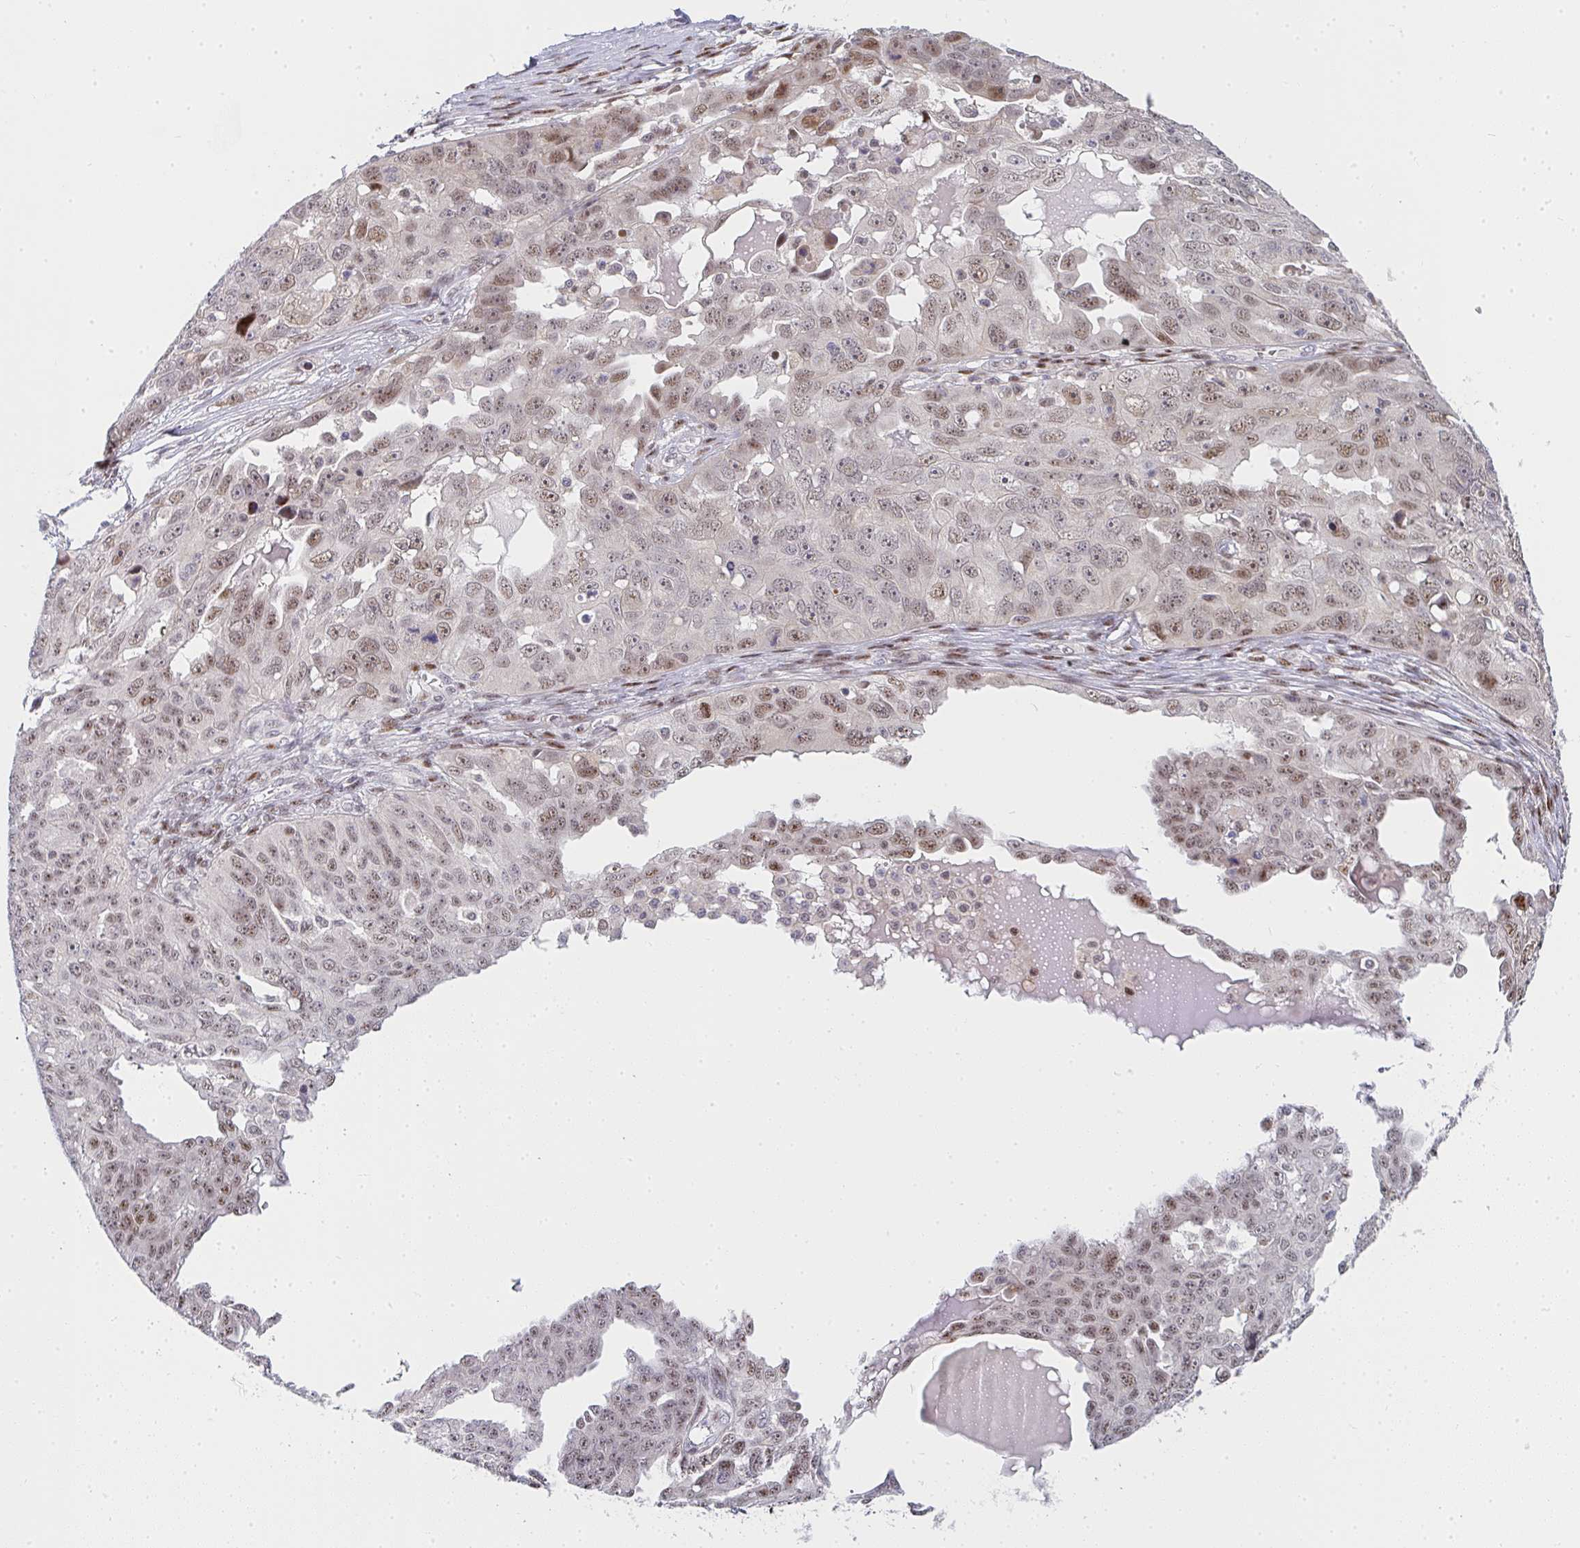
{"staining": {"intensity": "moderate", "quantity": ">75%", "location": "nuclear"}, "tissue": "ovarian cancer", "cell_type": "Tumor cells", "image_type": "cancer", "snomed": [{"axis": "morphology", "description": "Carcinoma, endometroid"}, {"axis": "topography", "description": "Ovary"}], "caption": "A medium amount of moderate nuclear positivity is present in approximately >75% of tumor cells in ovarian cancer tissue. The protein is stained brown, and the nuclei are stained in blue (DAB IHC with brightfield microscopy, high magnification).", "gene": "ZIC3", "patient": {"sex": "female", "age": 70}}